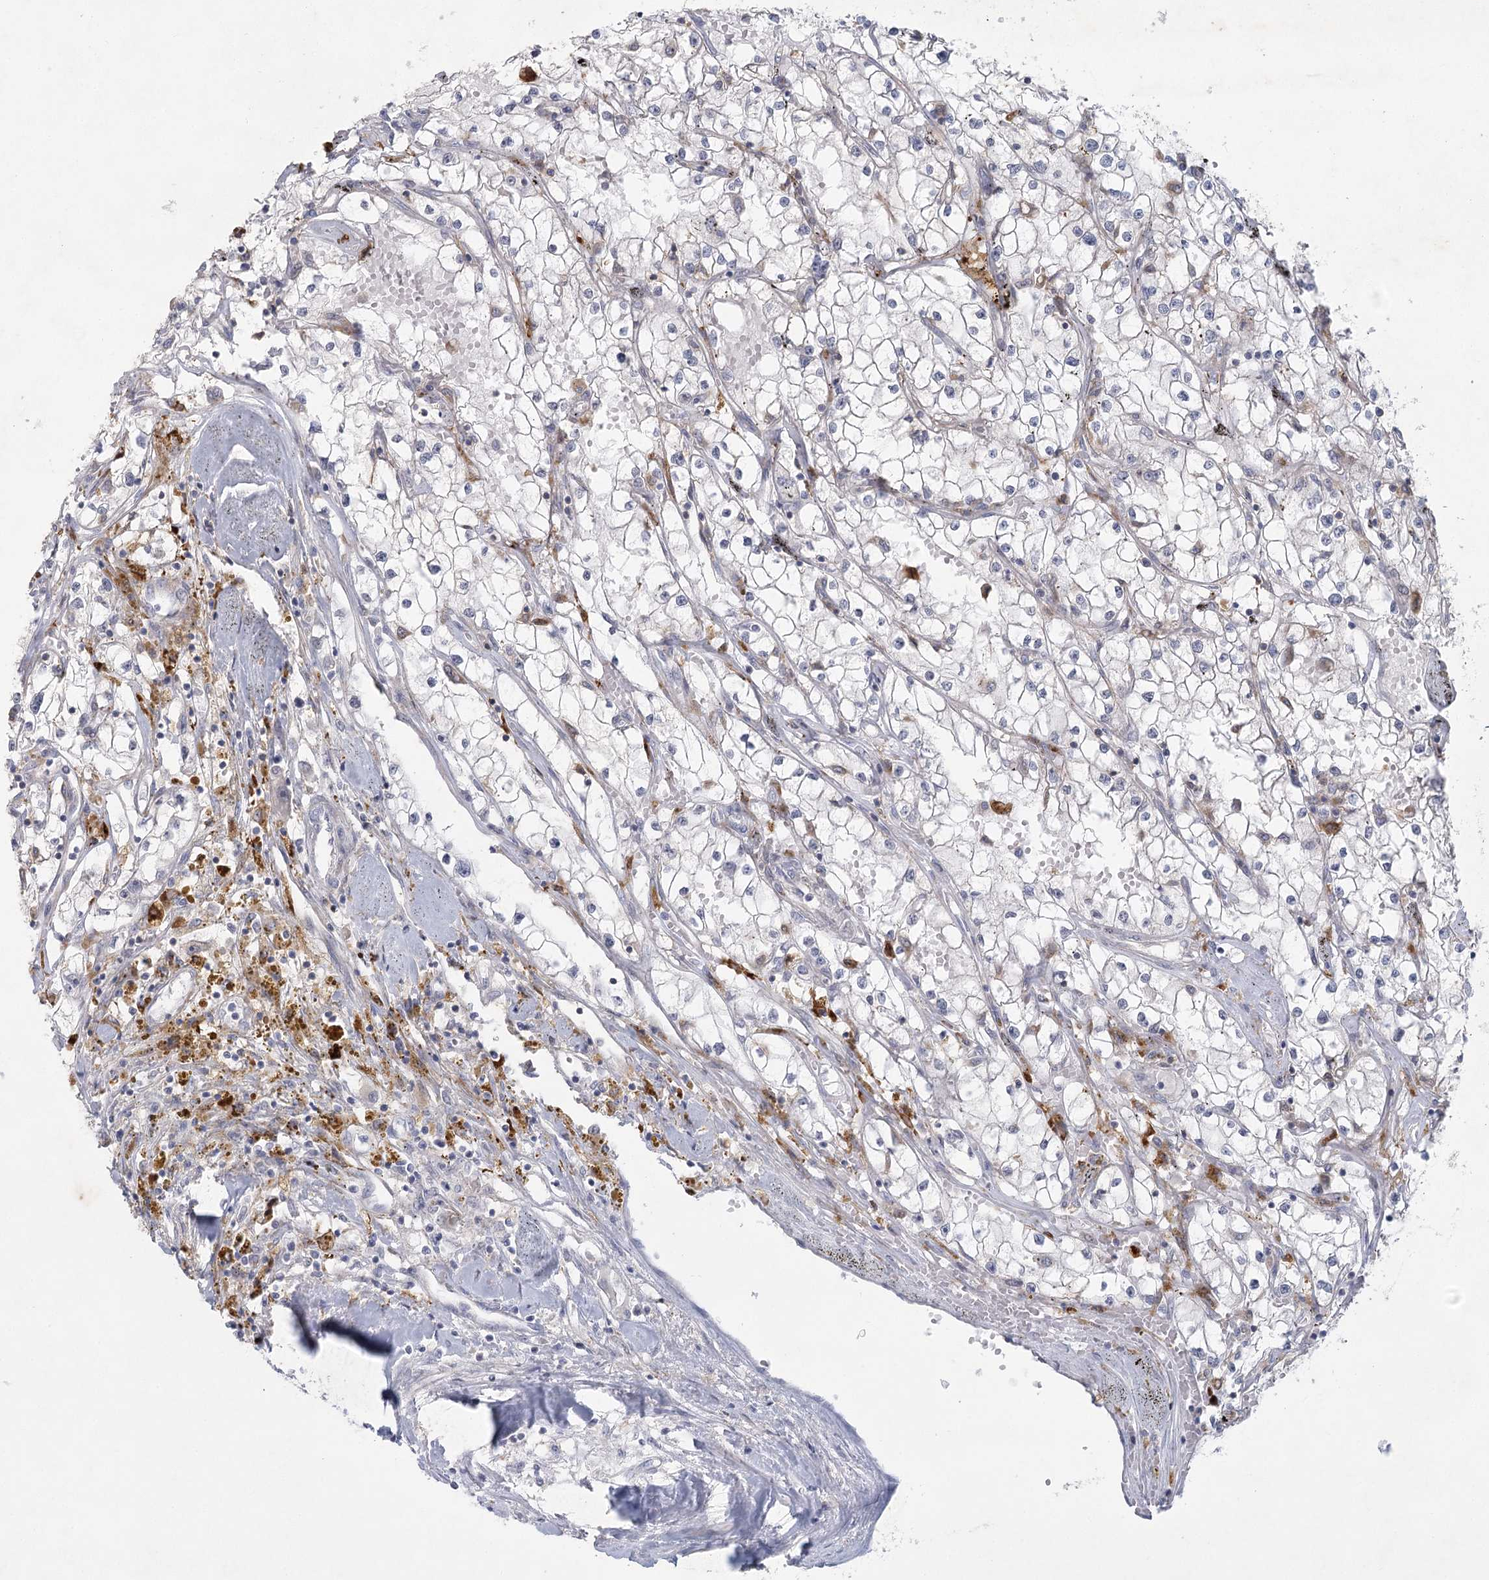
{"staining": {"intensity": "negative", "quantity": "none", "location": "none"}, "tissue": "renal cancer", "cell_type": "Tumor cells", "image_type": "cancer", "snomed": [{"axis": "morphology", "description": "Adenocarcinoma, NOS"}, {"axis": "topography", "description": "Kidney"}], "caption": "Renal cancer (adenocarcinoma) stained for a protein using IHC demonstrates no staining tumor cells.", "gene": "FAM110C", "patient": {"sex": "male", "age": 56}}